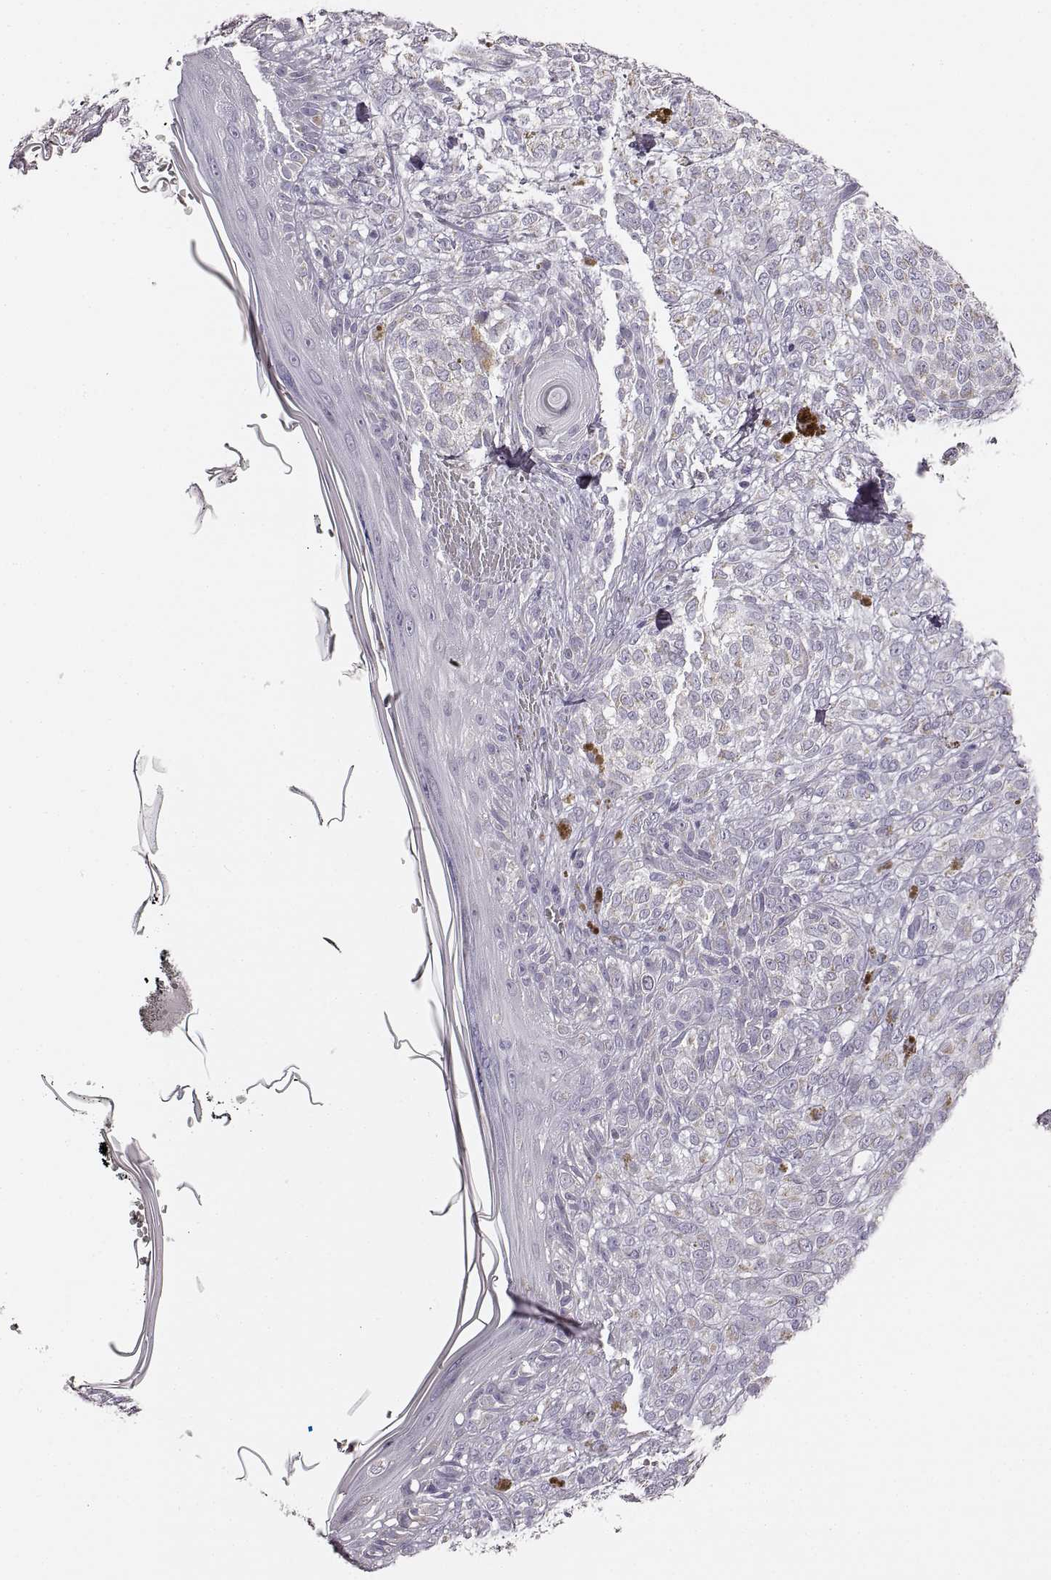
{"staining": {"intensity": "negative", "quantity": "none", "location": "none"}, "tissue": "melanoma", "cell_type": "Tumor cells", "image_type": "cancer", "snomed": [{"axis": "morphology", "description": "Malignant melanoma, NOS"}, {"axis": "topography", "description": "Skin"}], "caption": "The IHC image has no significant positivity in tumor cells of malignant melanoma tissue. (DAB immunohistochemistry (IHC), high magnification).", "gene": "RDH13", "patient": {"sex": "female", "age": 86}}